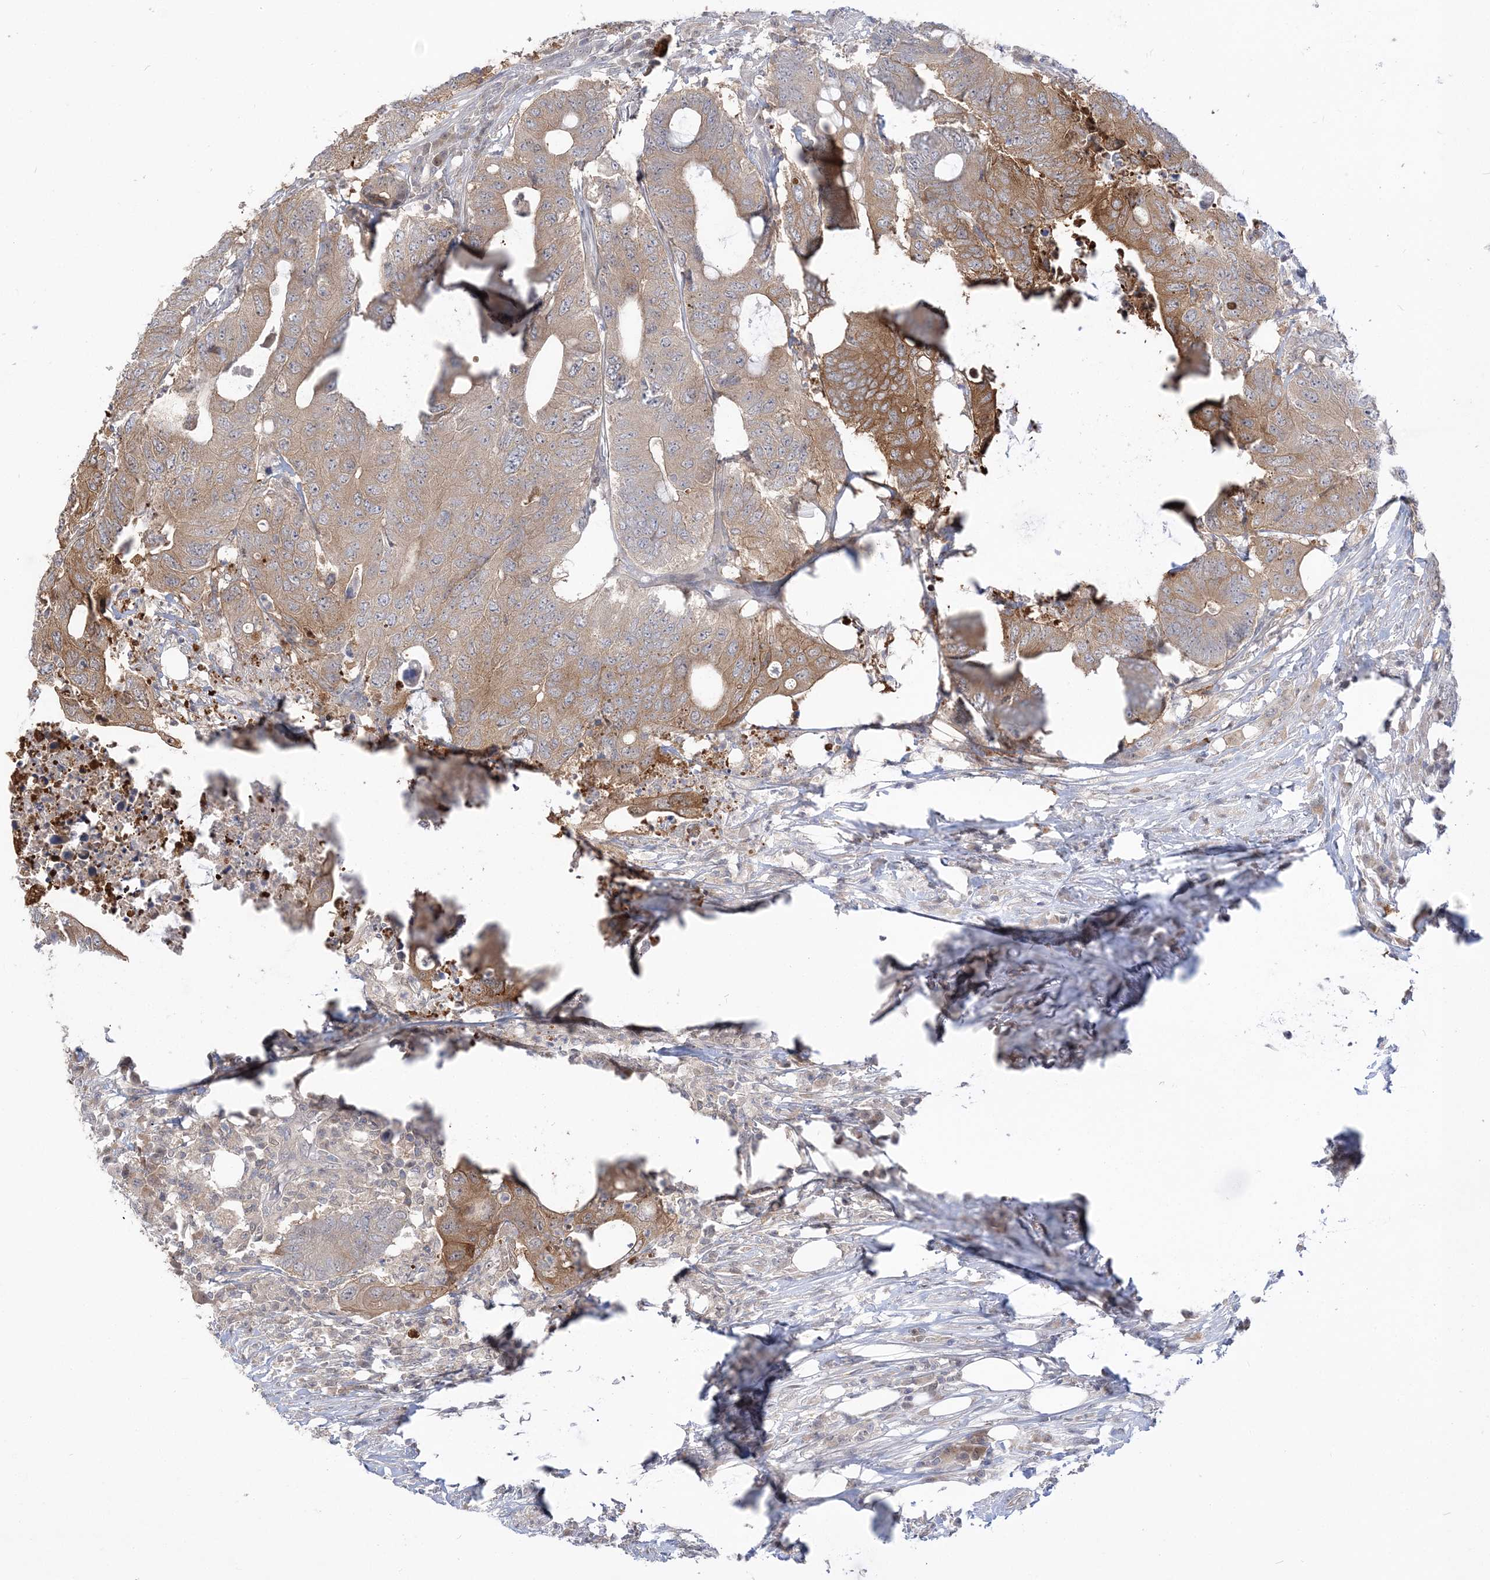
{"staining": {"intensity": "moderate", "quantity": "<25%", "location": "cytoplasmic/membranous"}, "tissue": "colorectal cancer", "cell_type": "Tumor cells", "image_type": "cancer", "snomed": [{"axis": "morphology", "description": "Adenocarcinoma, NOS"}, {"axis": "topography", "description": "Colon"}], "caption": "Immunohistochemical staining of colorectal cancer reveals low levels of moderate cytoplasmic/membranous expression in about <25% of tumor cells.", "gene": "THADA", "patient": {"sex": "male", "age": 71}}